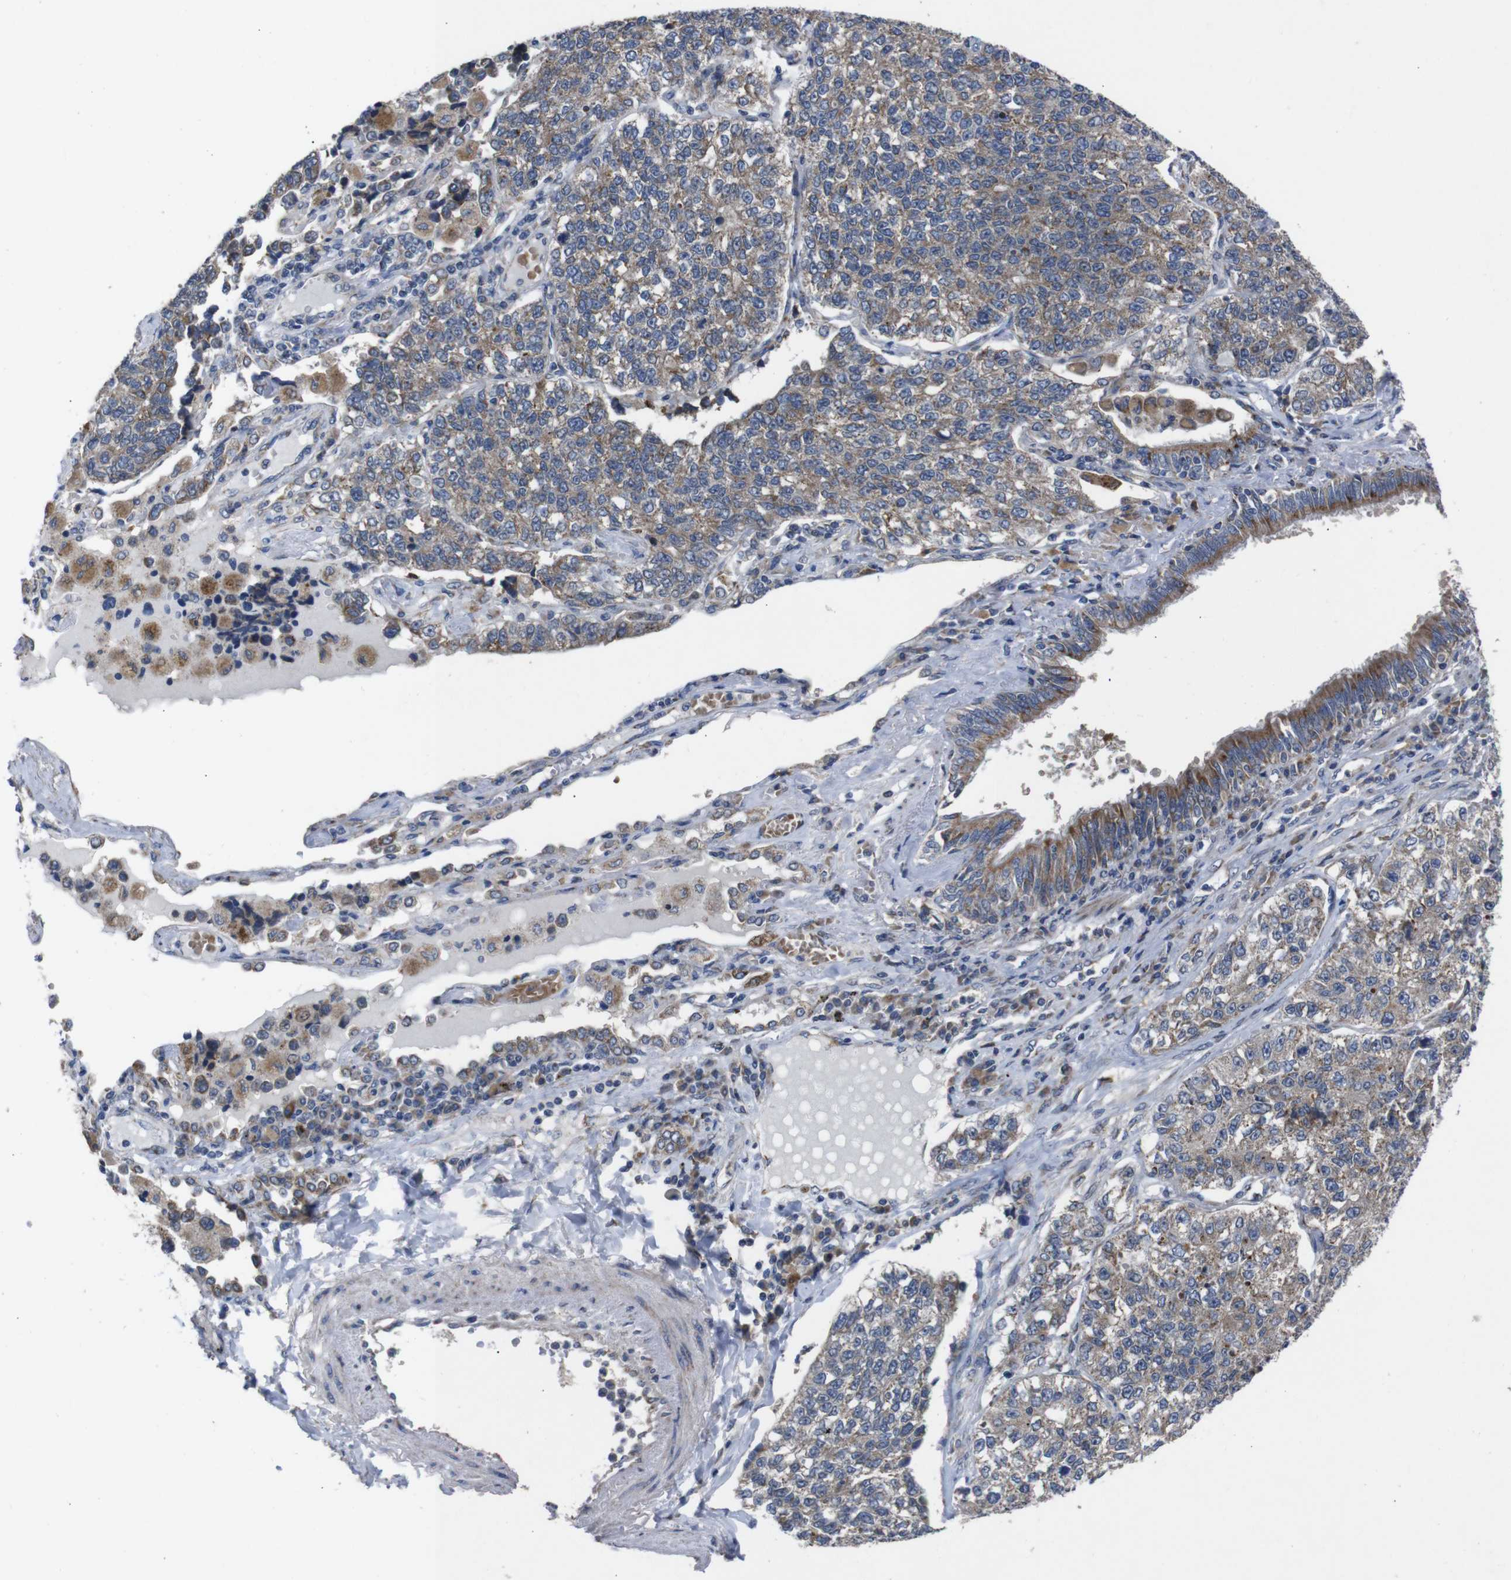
{"staining": {"intensity": "moderate", "quantity": ">75%", "location": "cytoplasmic/membranous"}, "tissue": "lung cancer", "cell_type": "Tumor cells", "image_type": "cancer", "snomed": [{"axis": "morphology", "description": "Adenocarcinoma, NOS"}, {"axis": "topography", "description": "Lung"}], "caption": "Lung adenocarcinoma stained for a protein (brown) shows moderate cytoplasmic/membranous positive expression in about >75% of tumor cells.", "gene": "CHST10", "patient": {"sex": "male", "age": 49}}